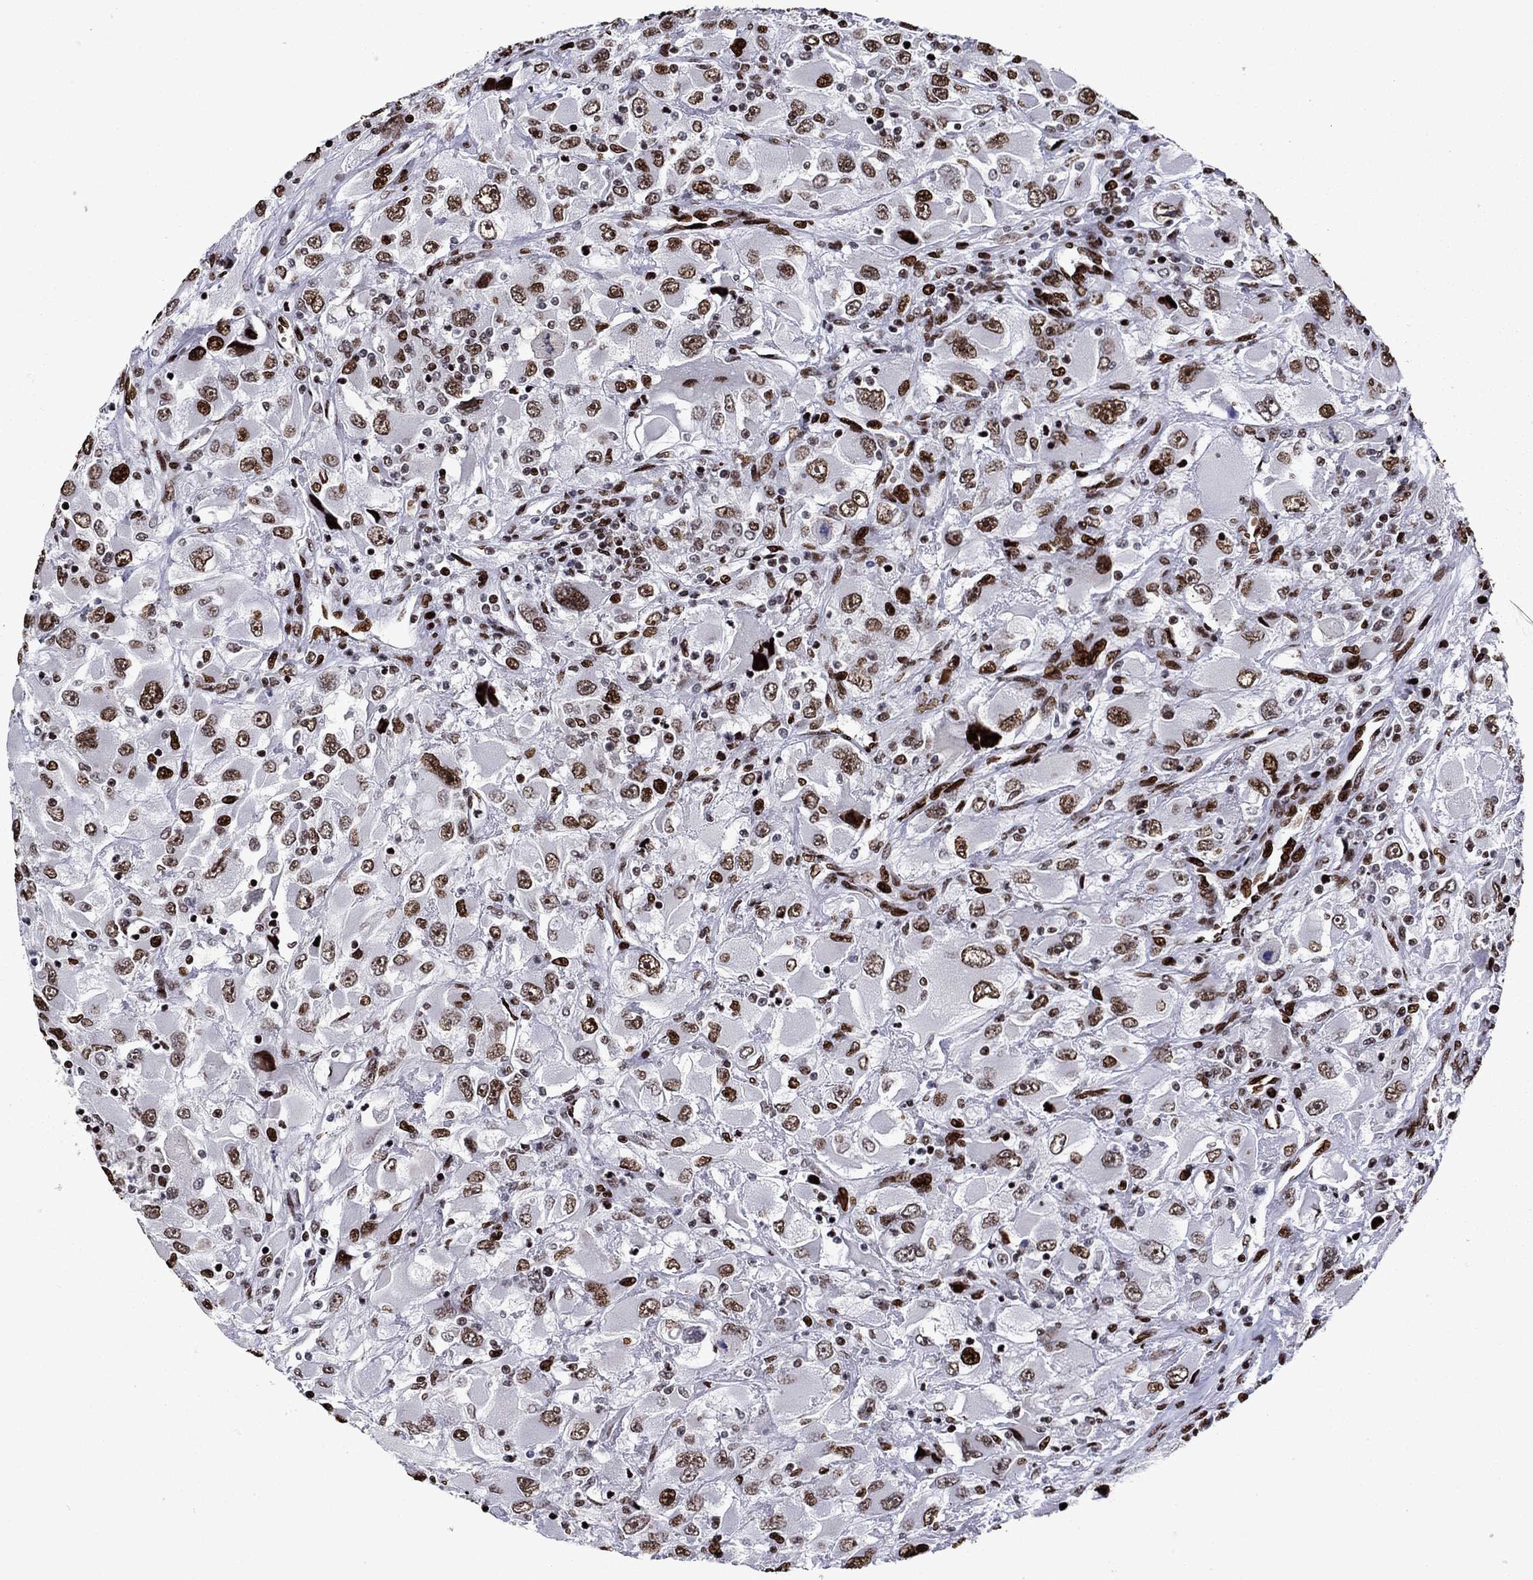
{"staining": {"intensity": "strong", "quantity": ">75%", "location": "nuclear"}, "tissue": "renal cancer", "cell_type": "Tumor cells", "image_type": "cancer", "snomed": [{"axis": "morphology", "description": "Adenocarcinoma, NOS"}, {"axis": "topography", "description": "Kidney"}], "caption": "IHC of human renal cancer (adenocarcinoma) exhibits high levels of strong nuclear positivity in approximately >75% of tumor cells. Immunohistochemistry (ihc) stains the protein of interest in brown and the nuclei are stained blue.", "gene": "LIMK1", "patient": {"sex": "female", "age": 52}}